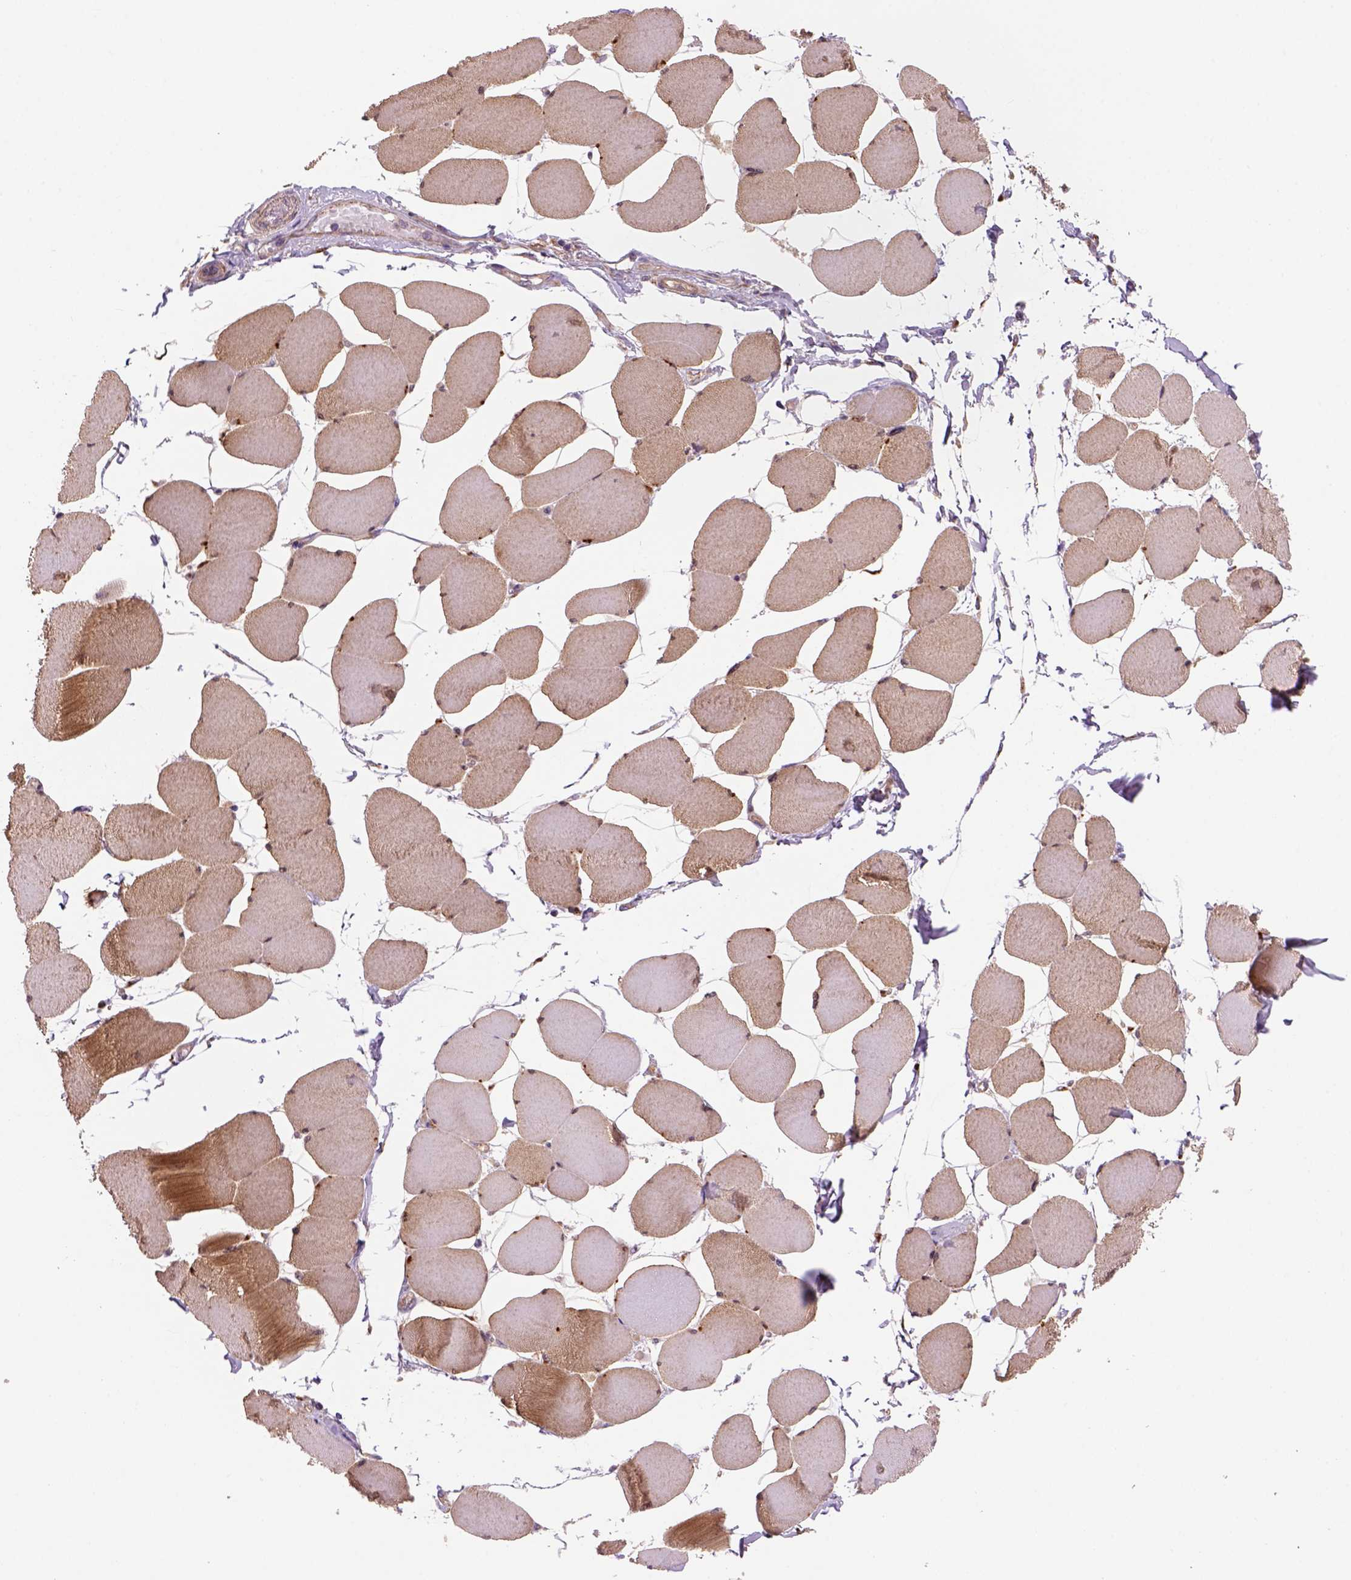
{"staining": {"intensity": "moderate", "quantity": "<25%", "location": "cytoplasmic/membranous"}, "tissue": "skeletal muscle", "cell_type": "Myocytes", "image_type": "normal", "snomed": [{"axis": "morphology", "description": "Normal tissue, NOS"}, {"axis": "topography", "description": "Skeletal muscle"}], "caption": "The histopathology image exhibits staining of benign skeletal muscle, revealing moderate cytoplasmic/membranous protein positivity (brown color) within myocytes.", "gene": "WARS2", "patient": {"sex": "female", "age": 75}}